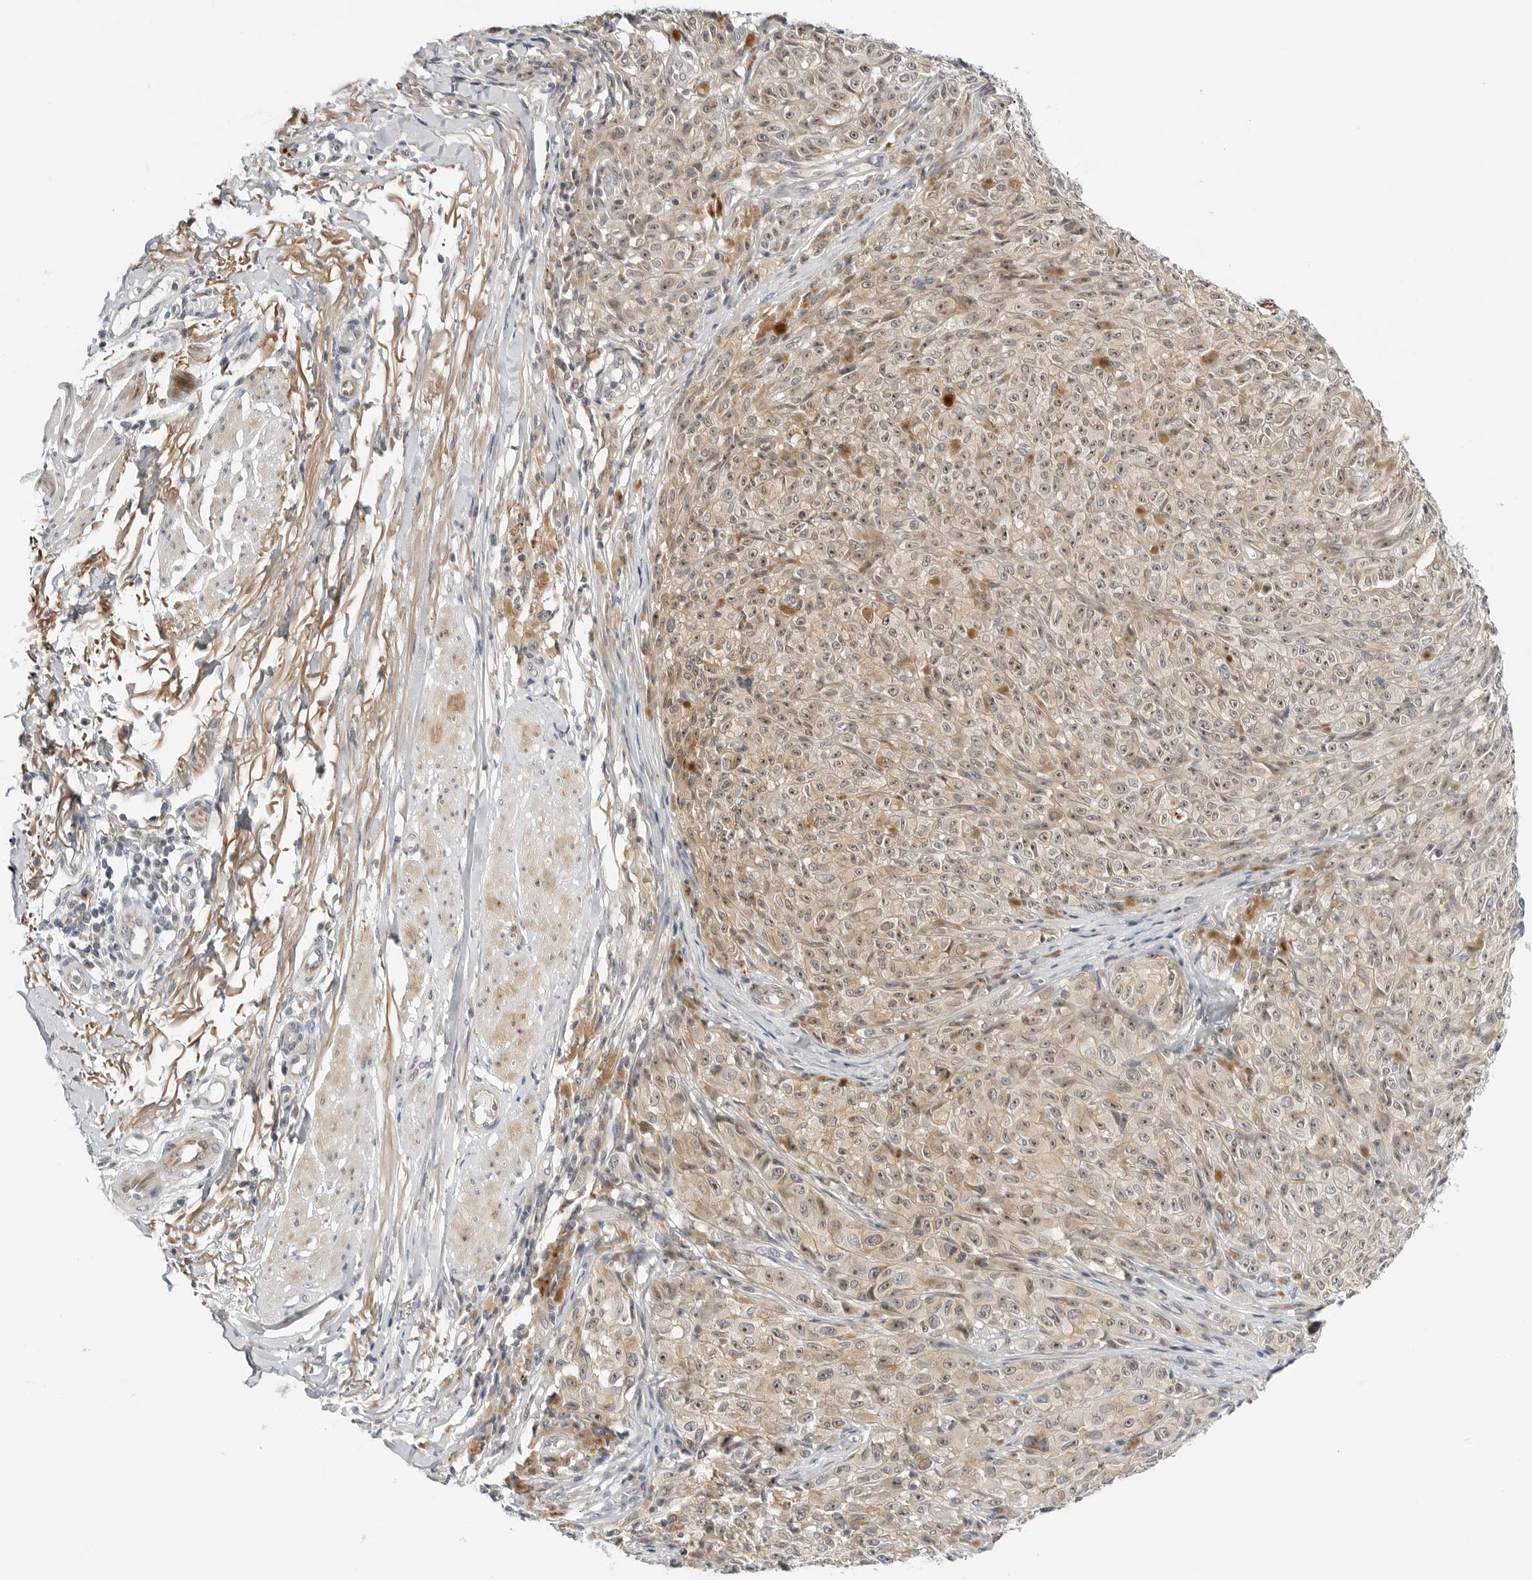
{"staining": {"intensity": "weak", "quantity": ">75%", "location": "cytoplasmic/membranous,nuclear"}, "tissue": "melanoma", "cell_type": "Tumor cells", "image_type": "cancer", "snomed": [{"axis": "morphology", "description": "Malignant melanoma, NOS"}, {"axis": "topography", "description": "Skin"}], "caption": "Malignant melanoma stained with a protein marker exhibits weak staining in tumor cells.", "gene": "MAP2K5", "patient": {"sex": "female", "age": 82}}